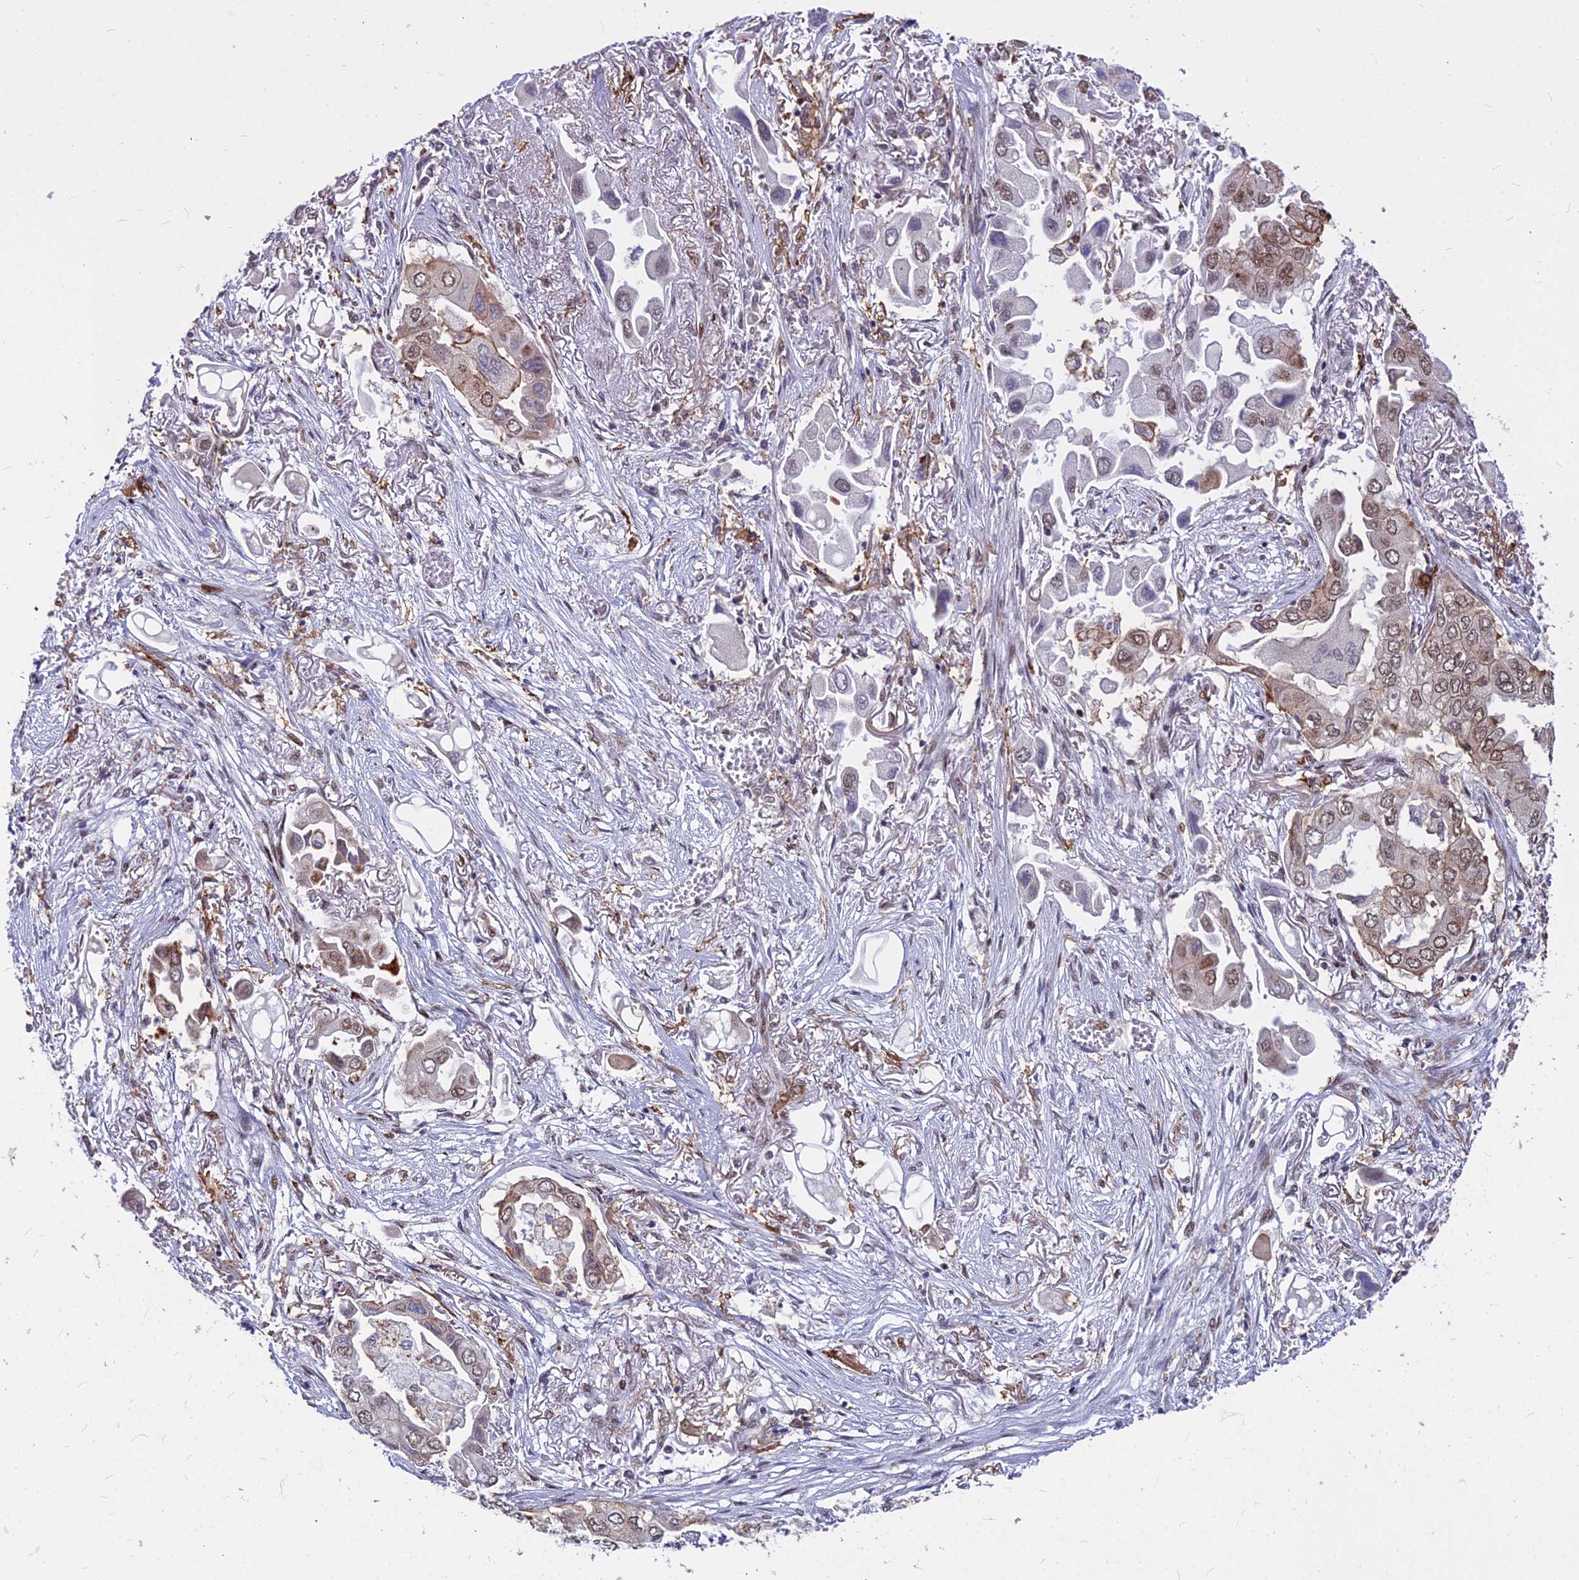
{"staining": {"intensity": "moderate", "quantity": "25%-75%", "location": "cytoplasmic/membranous,nuclear"}, "tissue": "lung cancer", "cell_type": "Tumor cells", "image_type": "cancer", "snomed": [{"axis": "morphology", "description": "Adenocarcinoma, NOS"}, {"axis": "topography", "description": "Lung"}], "caption": "Protein staining exhibits moderate cytoplasmic/membranous and nuclear positivity in about 25%-75% of tumor cells in adenocarcinoma (lung).", "gene": "ALG10", "patient": {"sex": "female", "age": 76}}